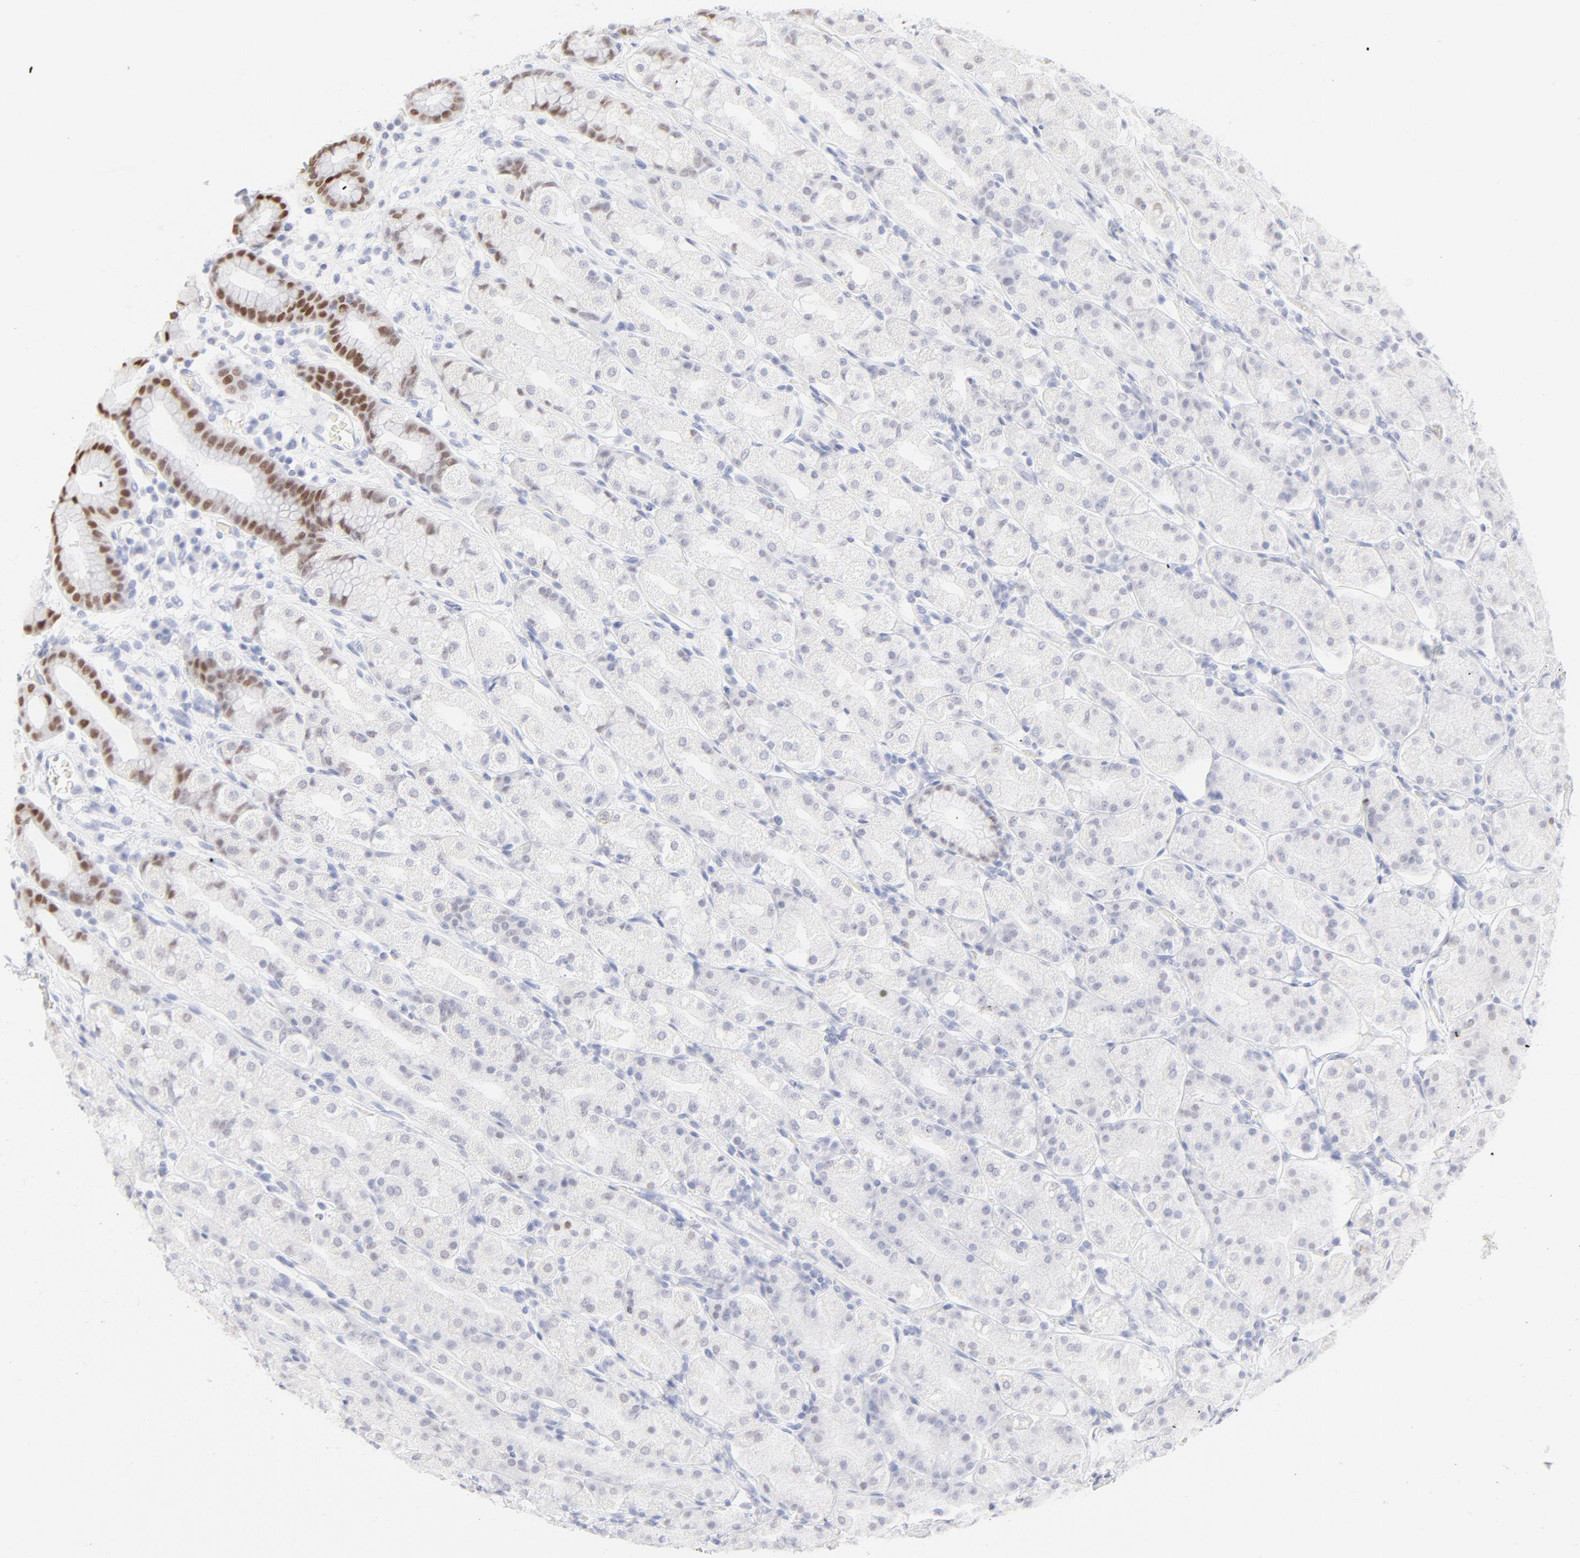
{"staining": {"intensity": "moderate", "quantity": "<25%", "location": "nuclear"}, "tissue": "stomach", "cell_type": "Glandular cells", "image_type": "normal", "snomed": [{"axis": "morphology", "description": "Normal tissue, NOS"}, {"axis": "topography", "description": "Stomach, upper"}], "caption": "High-power microscopy captured an immunohistochemistry photomicrograph of normal stomach, revealing moderate nuclear positivity in about <25% of glandular cells.", "gene": "ELF3", "patient": {"sex": "male", "age": 68}}